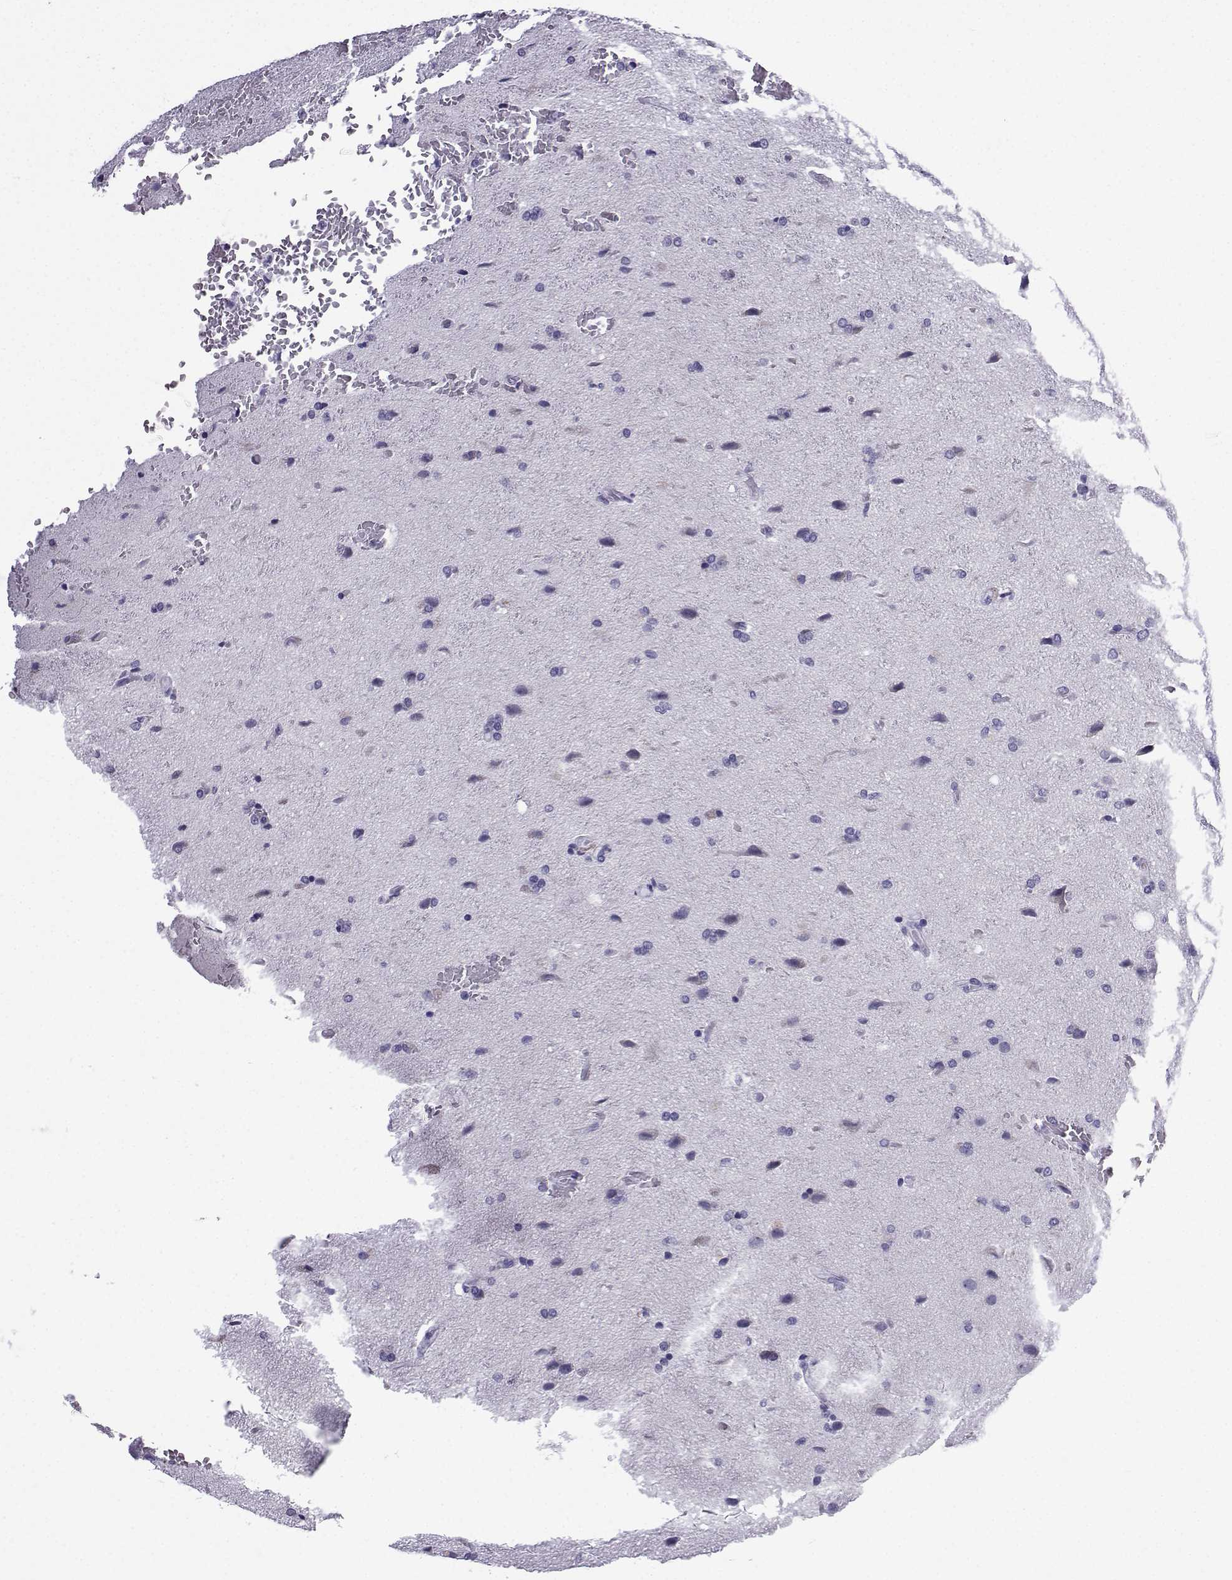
{"staining": {"intensity": "negative", "quantity": "none", "location": "none"}, "tissue": "glioma", "cell_type": "Tumor cells", "image_type": "cancer", "snomed": [{"axis": "morphology", "description": "Glioma, malignant, High grade"}, {"axis": "topography", "description": "Brain"}], "caption": "Tumor cells show no significant protein positivity in malignant high-grade glioma. (DAB (3,3'-diaminobenzidine) immunohistochemistry (IHC) with hematoxylin counter stain).", "gene": "ACRBP", "patient": {"sex": "male", "age": 68}}